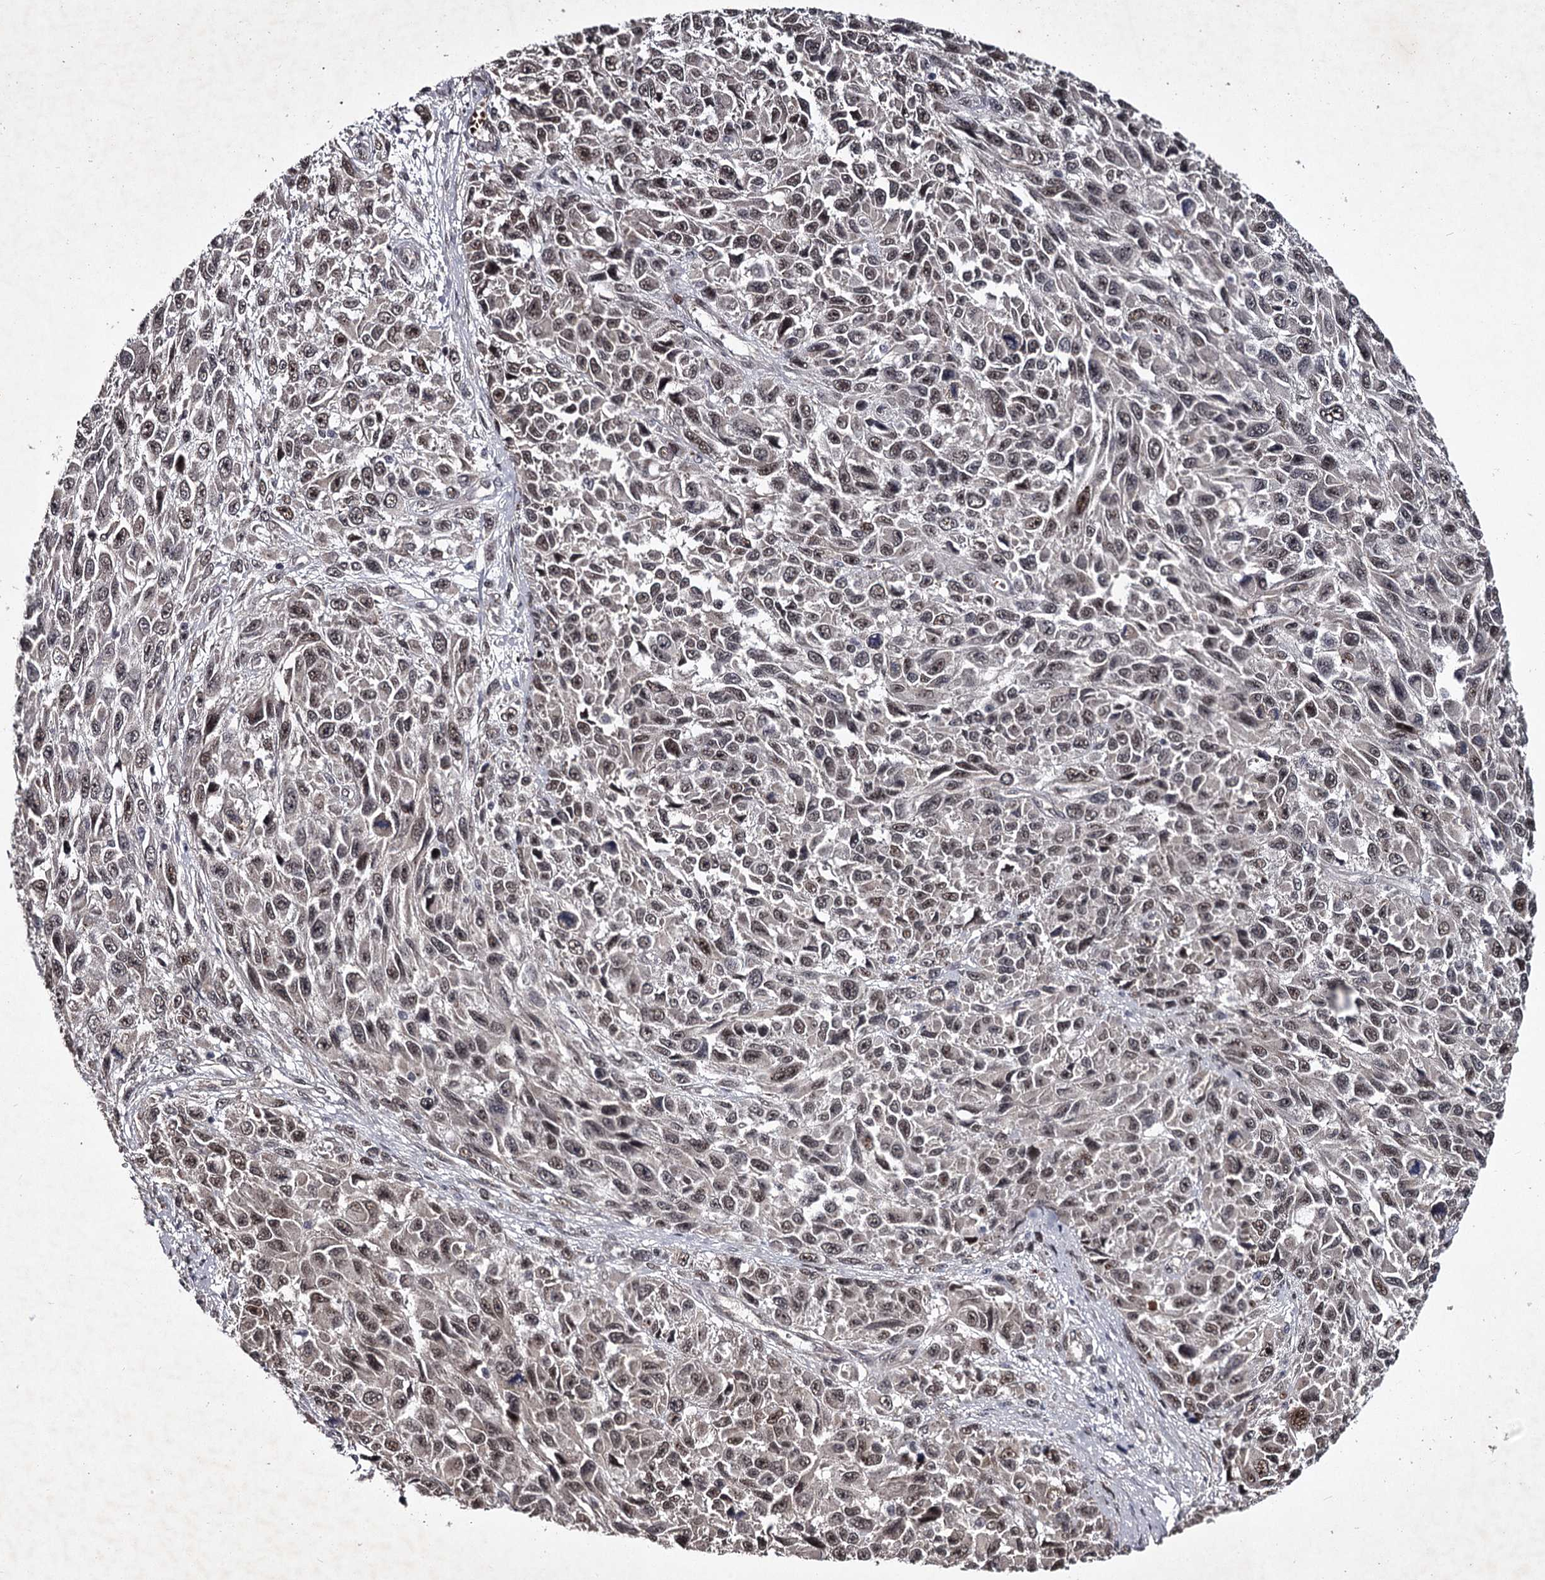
{"staining": {"intensity": "weak", "quantity": "25%-75%", "location": "nuclear"}, "tissue": "melanoma", "cell_type": "Tumor cells", "image_type": "cancer", "snomed": [{"axis": "morphology", "description": "Normal tissue, NOS"}, {"axis": "morphology", "description": "Malignant melanoma, NOS"}, {"axis": "topography", "description": "Skin"}], "caption": "Human malignant melanoma stained for a protein (brown) exhibits weak nuclear positive positivity in about 25%-75% of tumor cells.", "gene": "RNF44", "patient": {"sex": "female", "age": 96}}